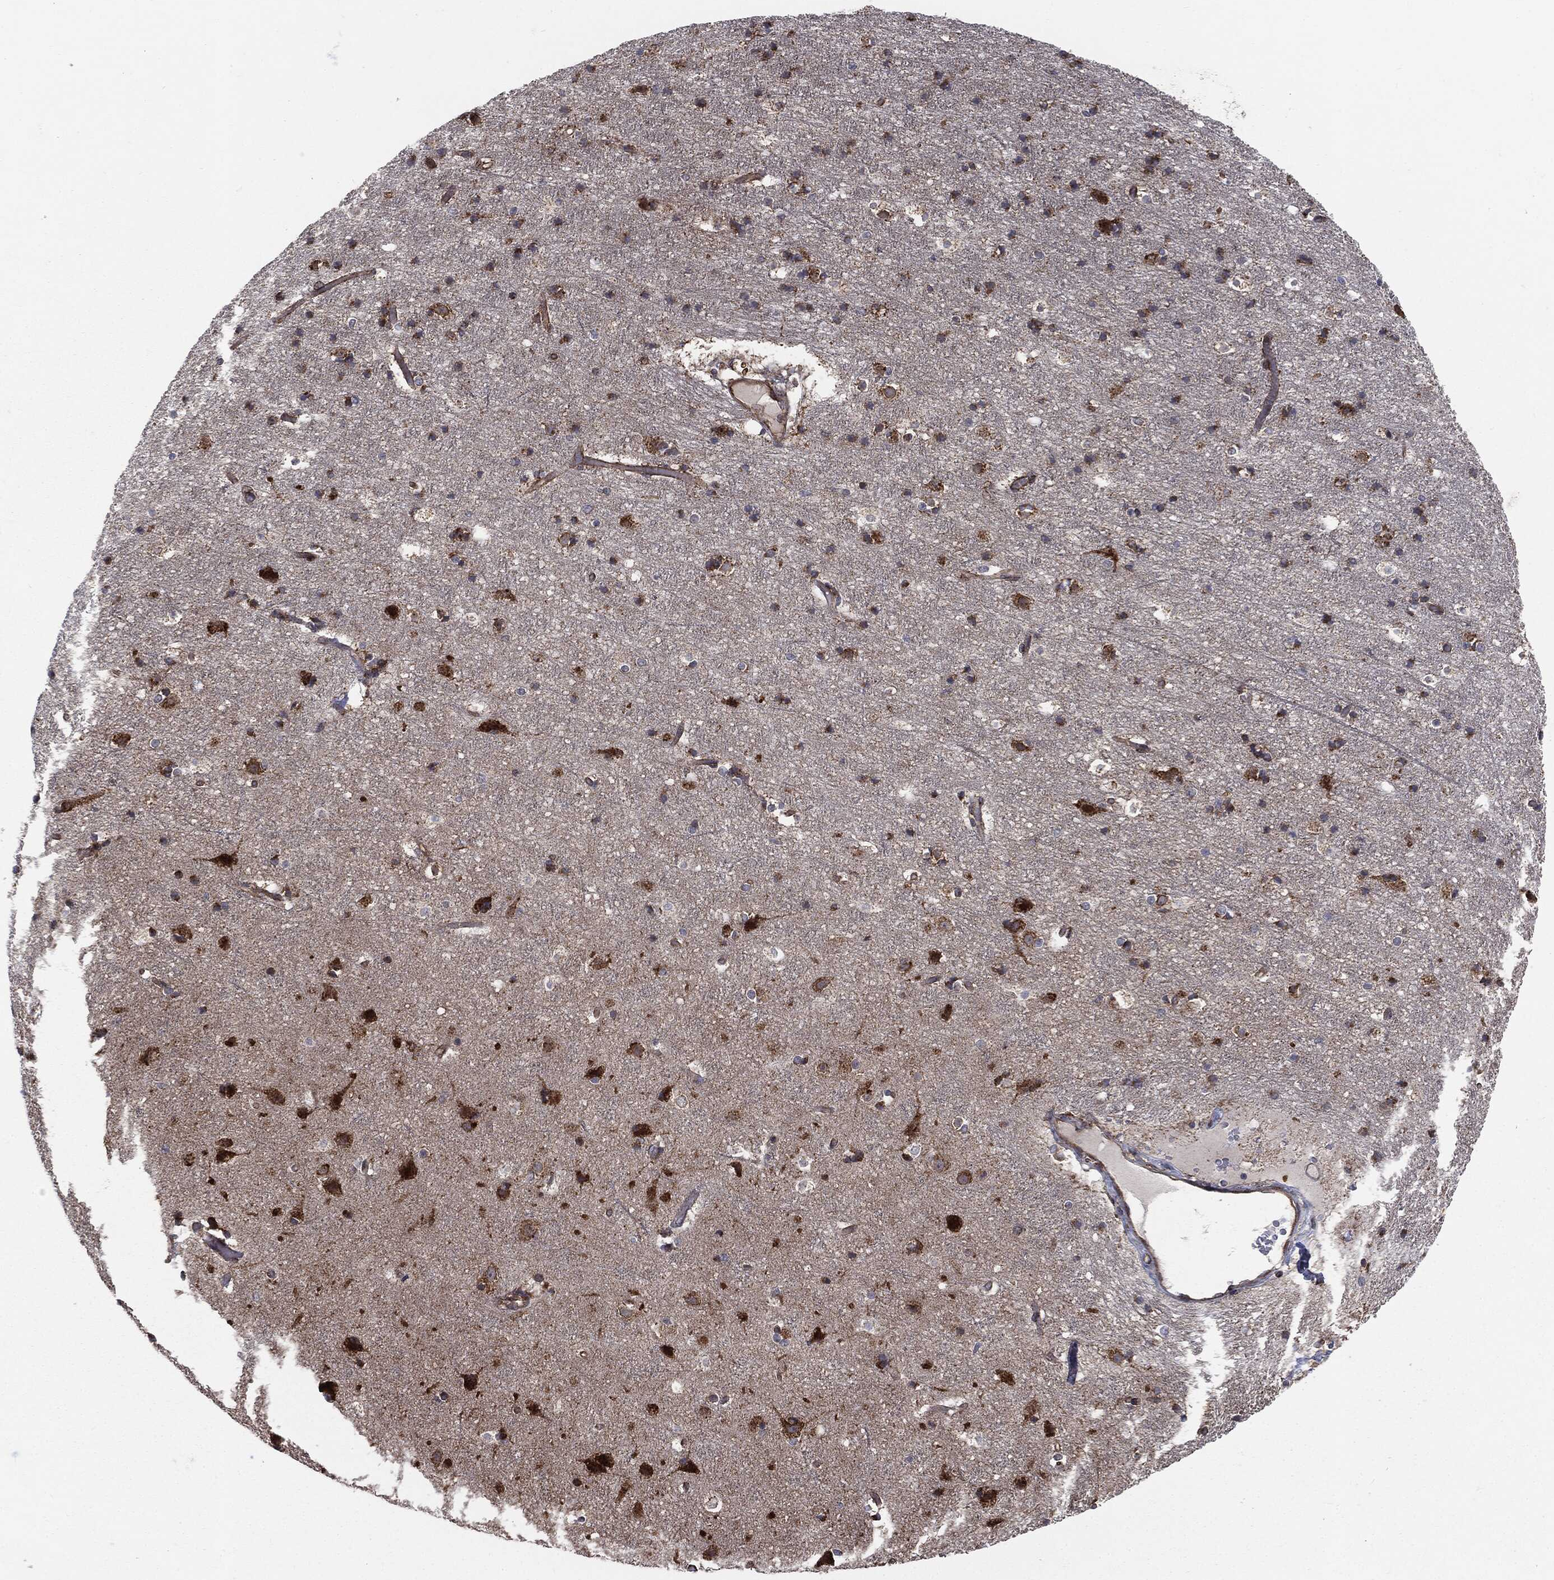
{"staining": {"intensity": "moderate", "quantity": "25%-75%", "location": "cytoplasmic/membranous"}, "tissue": "cerebral cortex", "cell_type": "Endothelial cells", "image_type": "normal", "snomed": [{"axis": "morphology", "description": "Normal tissue, NOS"}, {"axis": "topography", "description": "Cerebral cortex"}], "caption": "Endothelial cells display moderate cytoplasmic/membranous expression in about 25%-75% of cells in benign cerebral cortex.", "gene": "CYLD", "patient": {"sex": "female", "age": 52}}